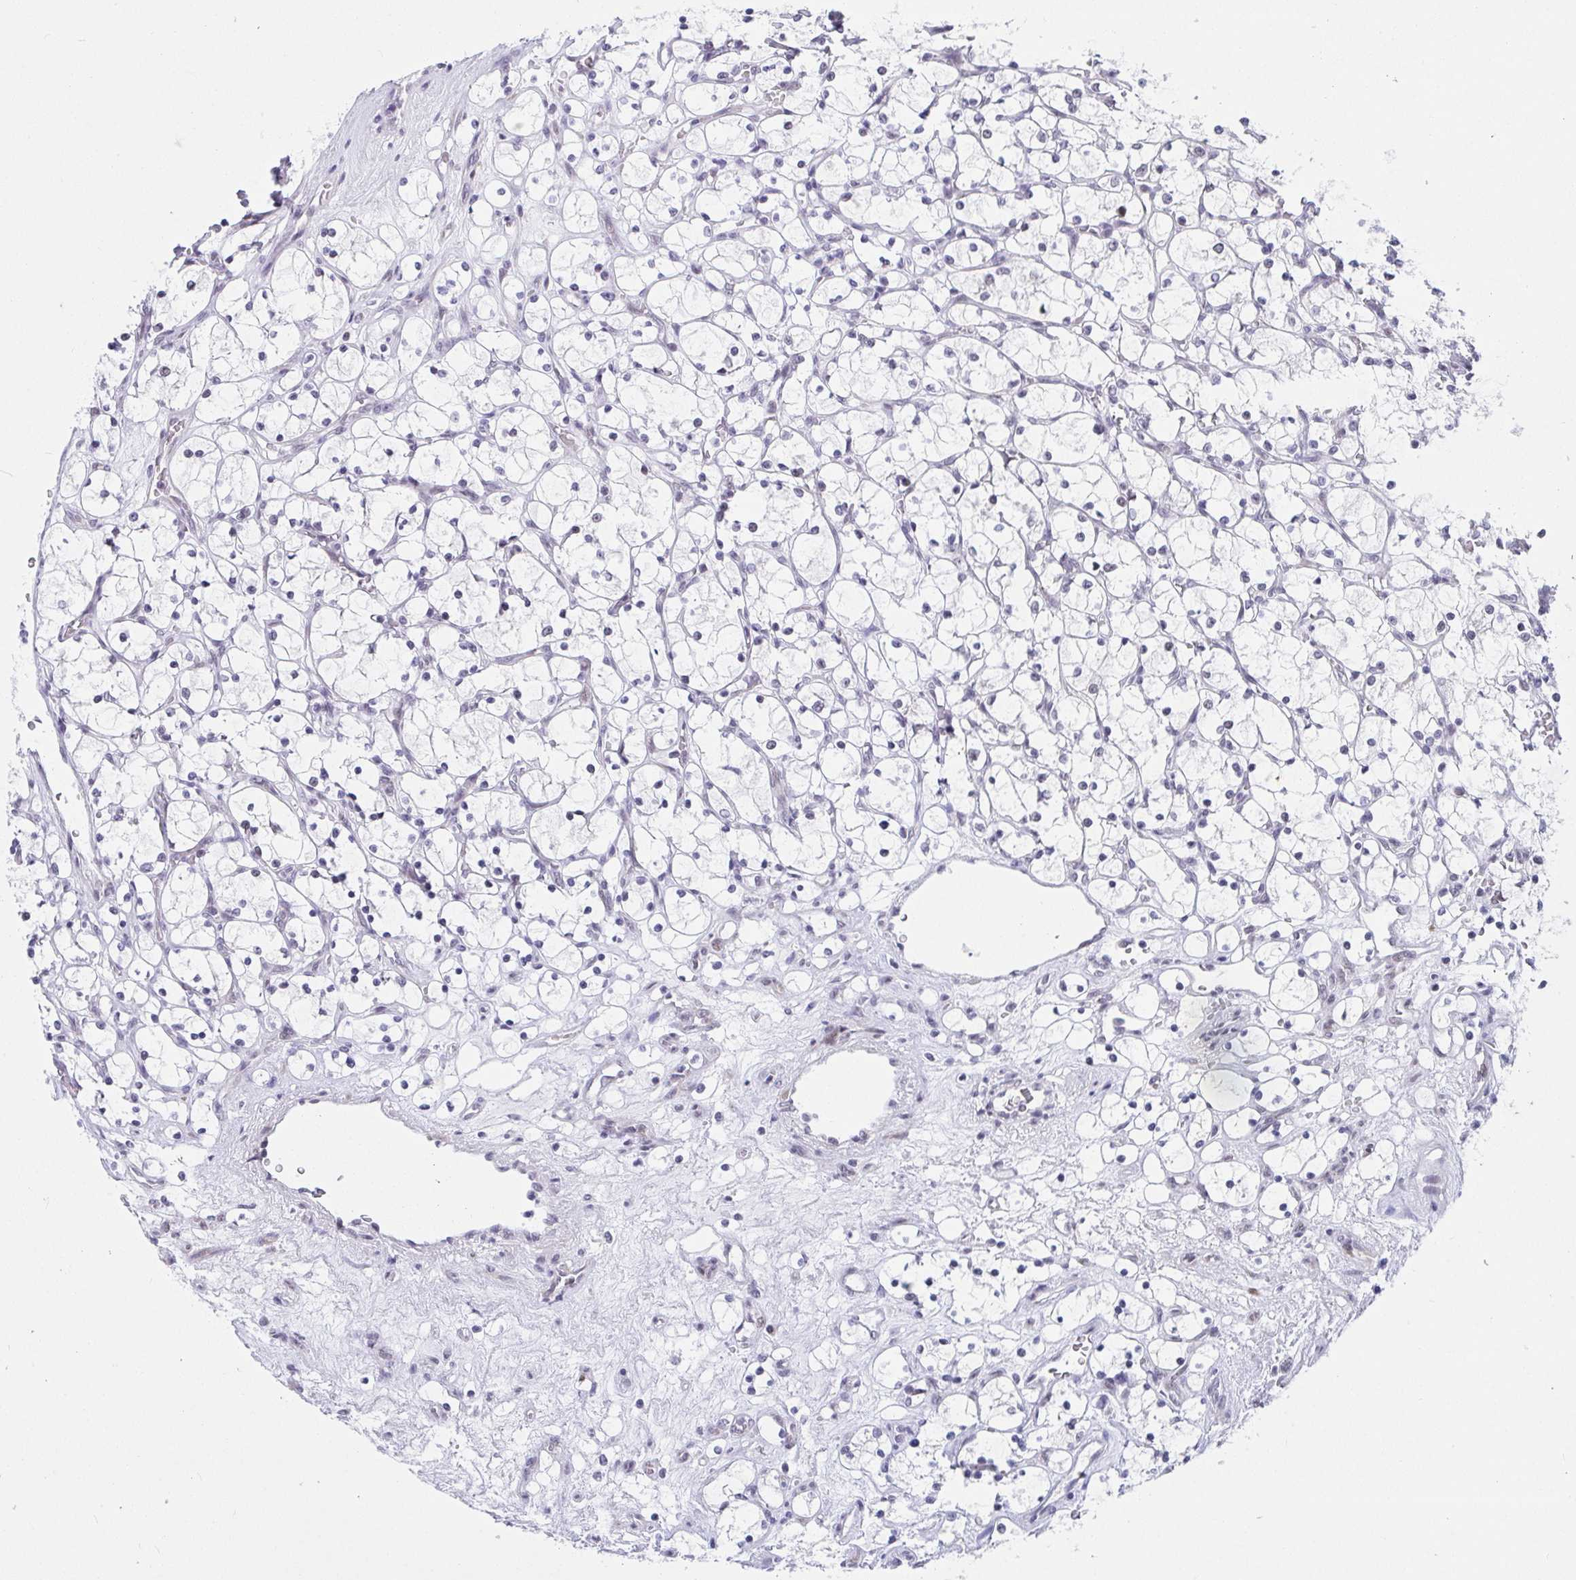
{"staining": {"intensity": "negative", "quantity": "none", "location": "none"}, "tissue": "renal cancer", "cell_type": "Tumor cells", "image_type": "cancer", "snomed": [{"axis": "morphology", "description": "Adenocarcinoma, NOS"}, {"axis": "topography", "description": "Kidney"}], "caption": "IHC photomicrograph of neoplastic tissue: renal cancer (adenocarcinoma) stained with DAB (3,3'-diaminobenzidine) shows no significant protein positivity in tumor cells.", "gene": "WDR72", "patient": {"sex": "female", "age": 69}}